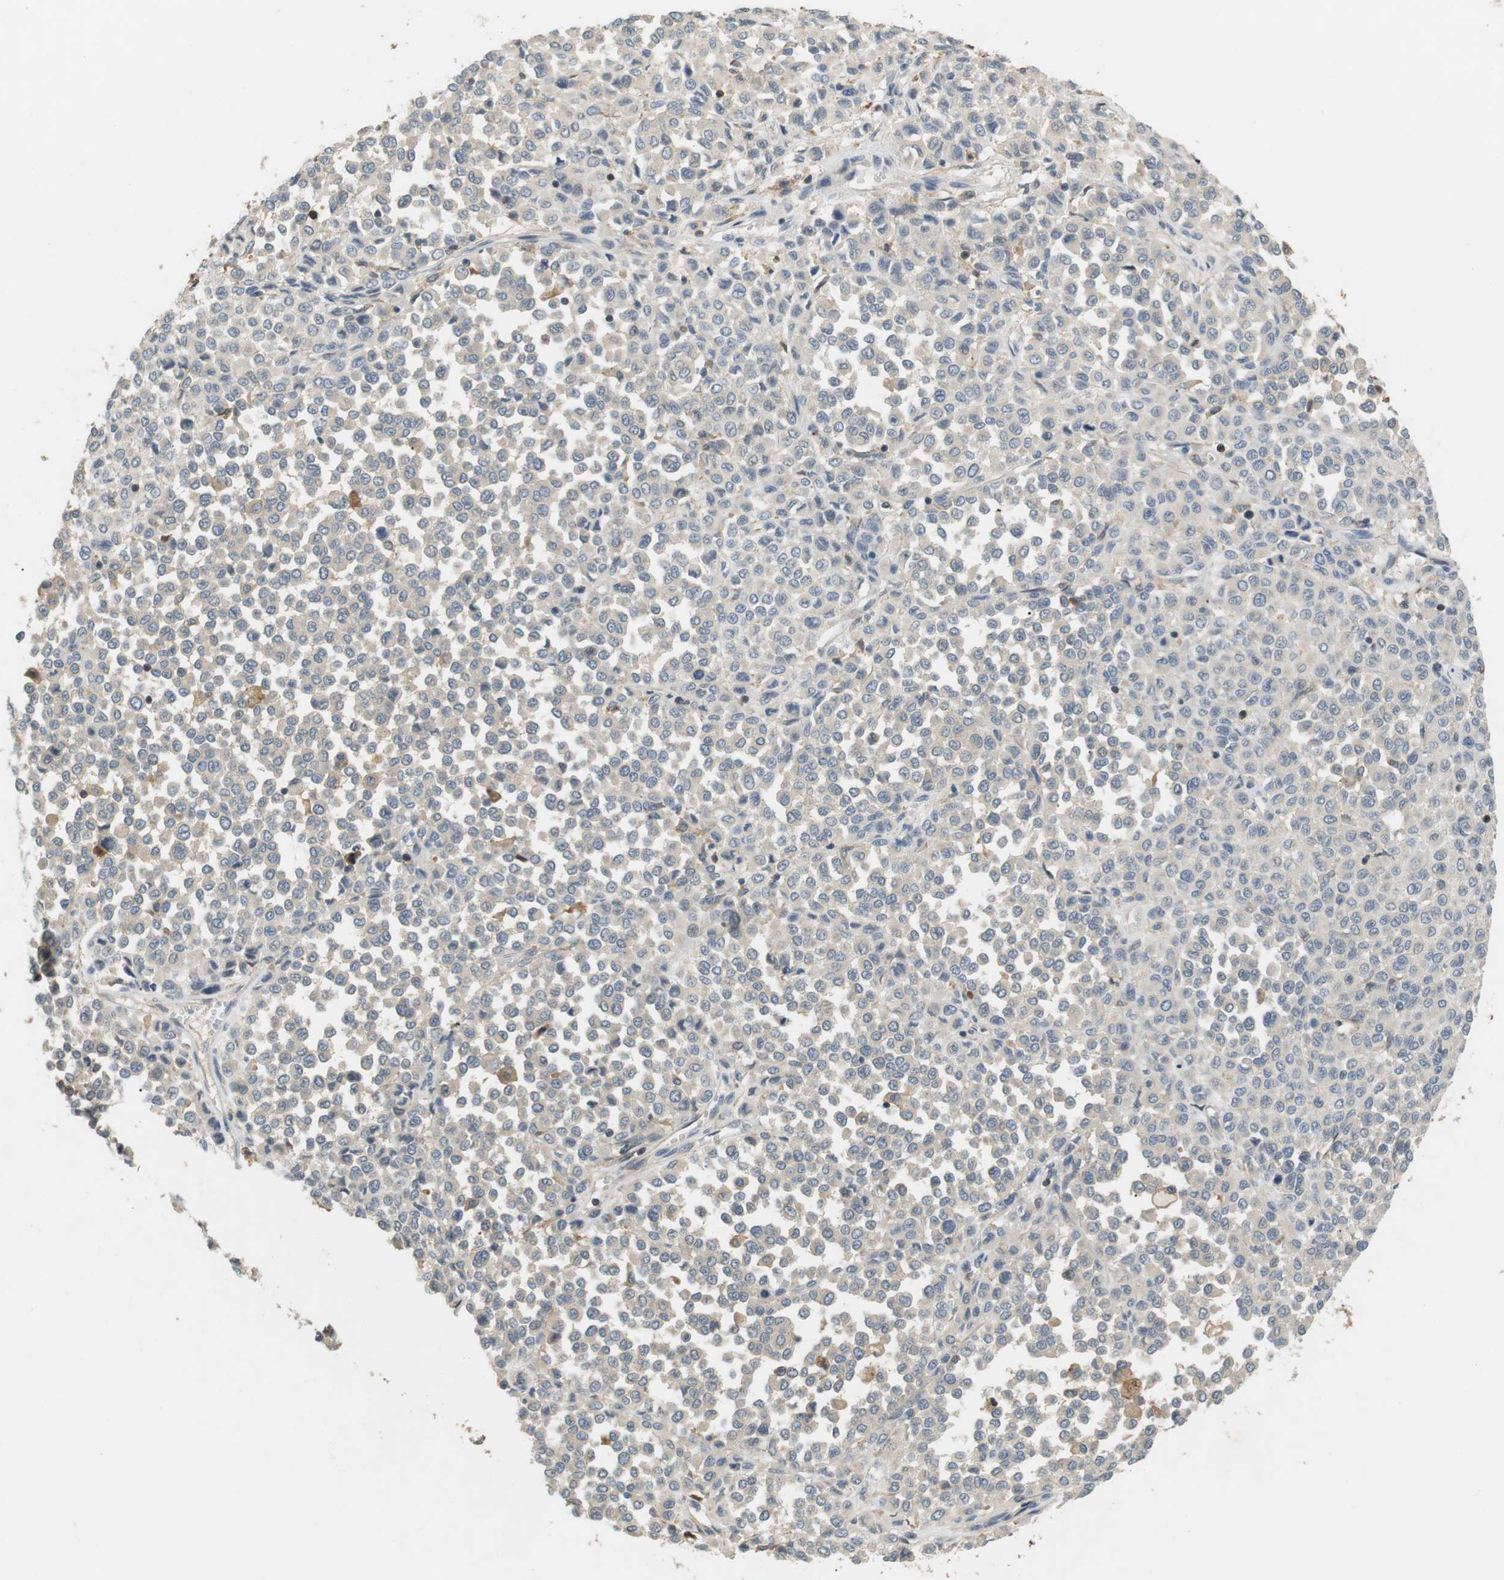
{"staining": {"intensity": "weak", "quantity": "<25%", "location": "cytoplasmic/membranous"}, "tissue": "melanoma", "cell_type": "Tumor cells", "image_type": "cancer", "snomed": [{"axis": "morphology", "description": "Malignant melanoma, Metastatic site"}, {"axis": "topography", "description": "Pancreas"}], "caption": "DAB (3,3'-diaminobenzidine) immunohistochemical staining of malignant melanoma (metastatic site) exhibits no significant positivity in tumor cells.", "gene": "P2RY1", "patient": {"sex": "female", "age": 30}}